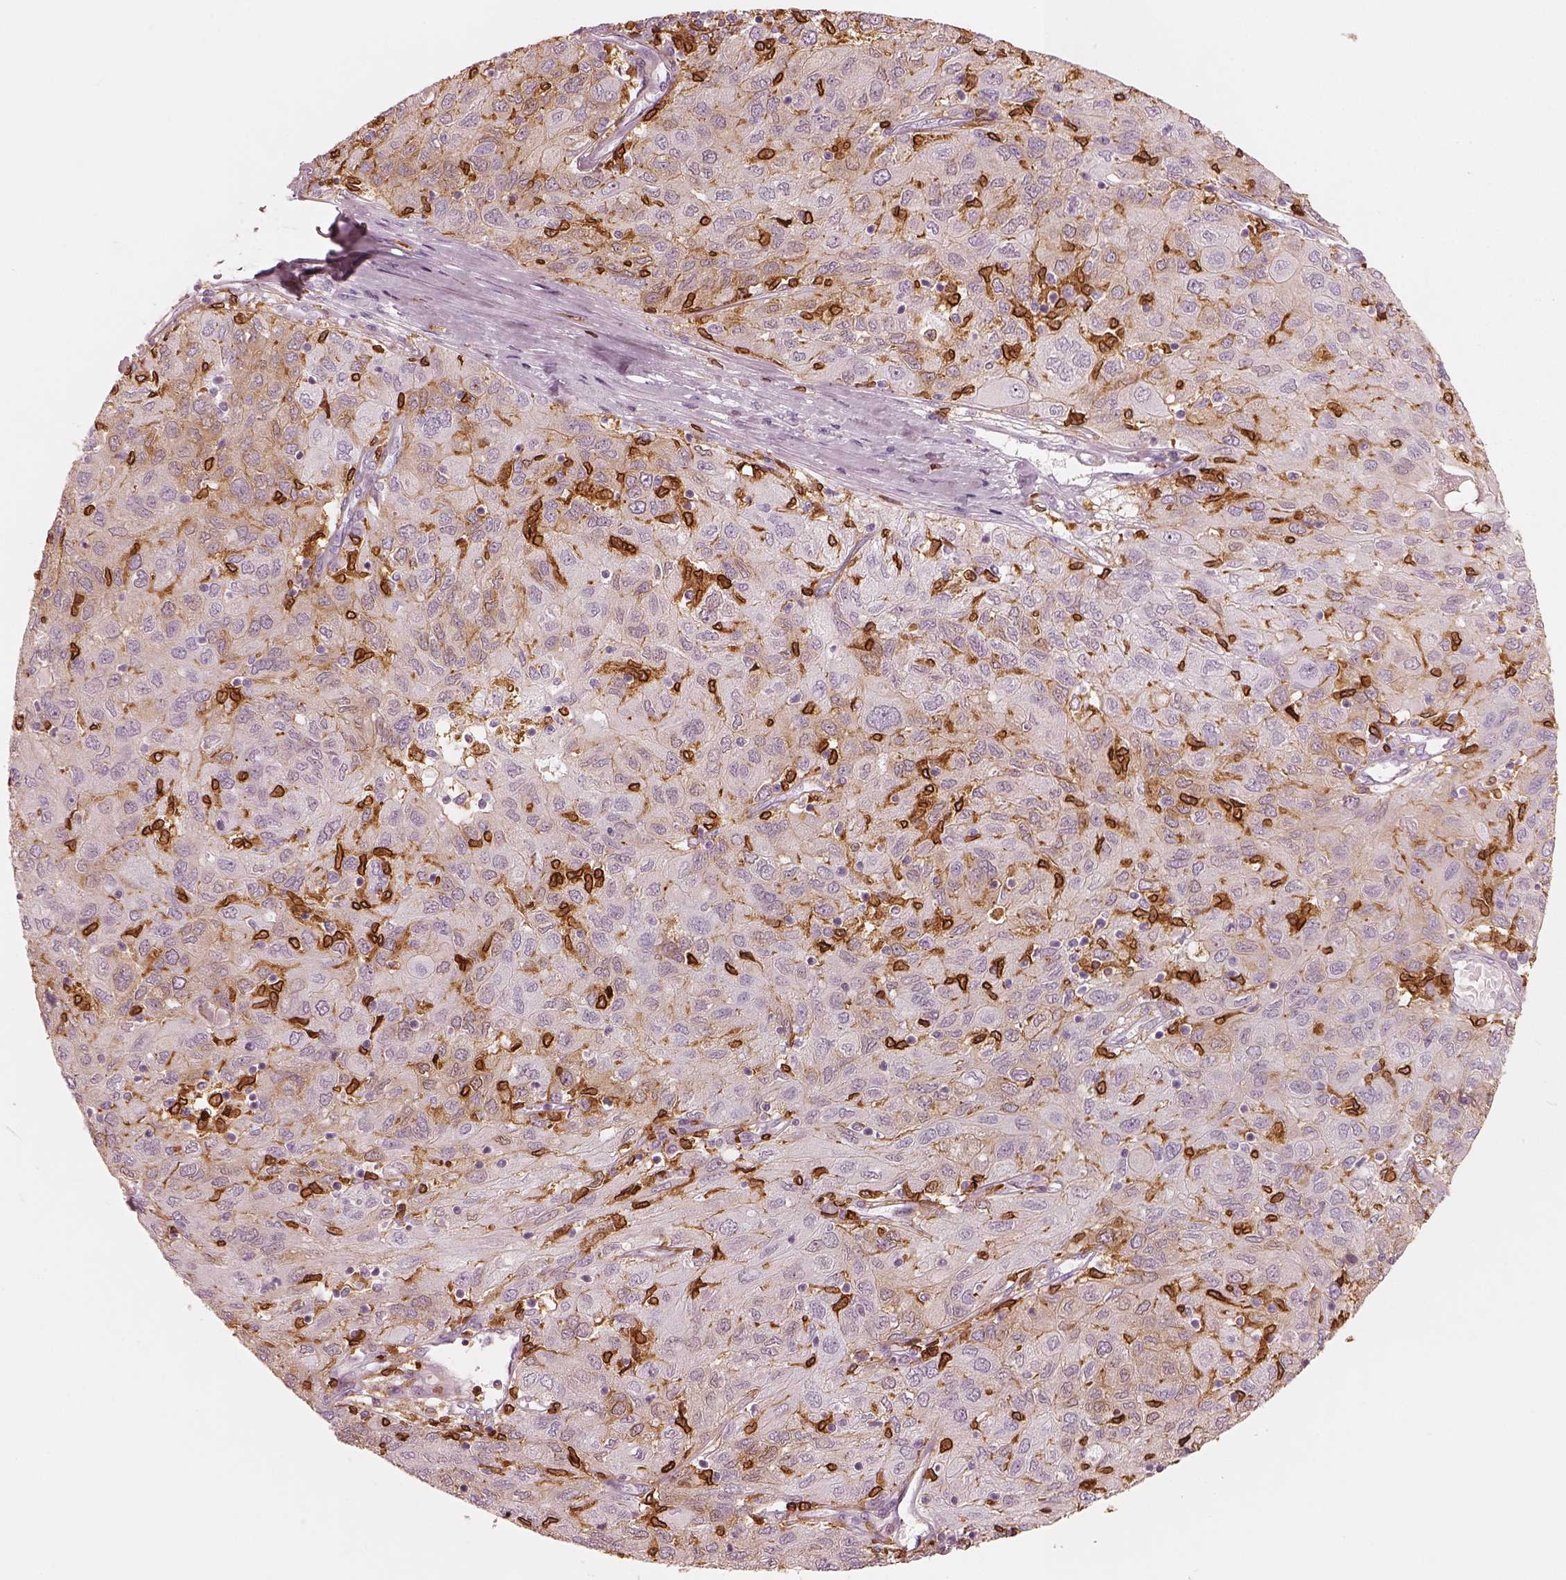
{"staining": {"intensity": "negative", "quantity": "none", "location": "none"}, "tissue": "ovarian cancer", "cell_type": "Tumor cells", "image_type": "cancer", "snomed": [{"axis": "morphology", "description": "Carcinoma, endometroid"}, {"axis": "topography", "description": "Ovary"}], "caption": "Immunohistochemistry of human endometroid carcinoma (ovarian) demonstrates no positivity in tumor cells.", "gene": "ALOX5", "patient": {"sex": "female", "age": 50}}